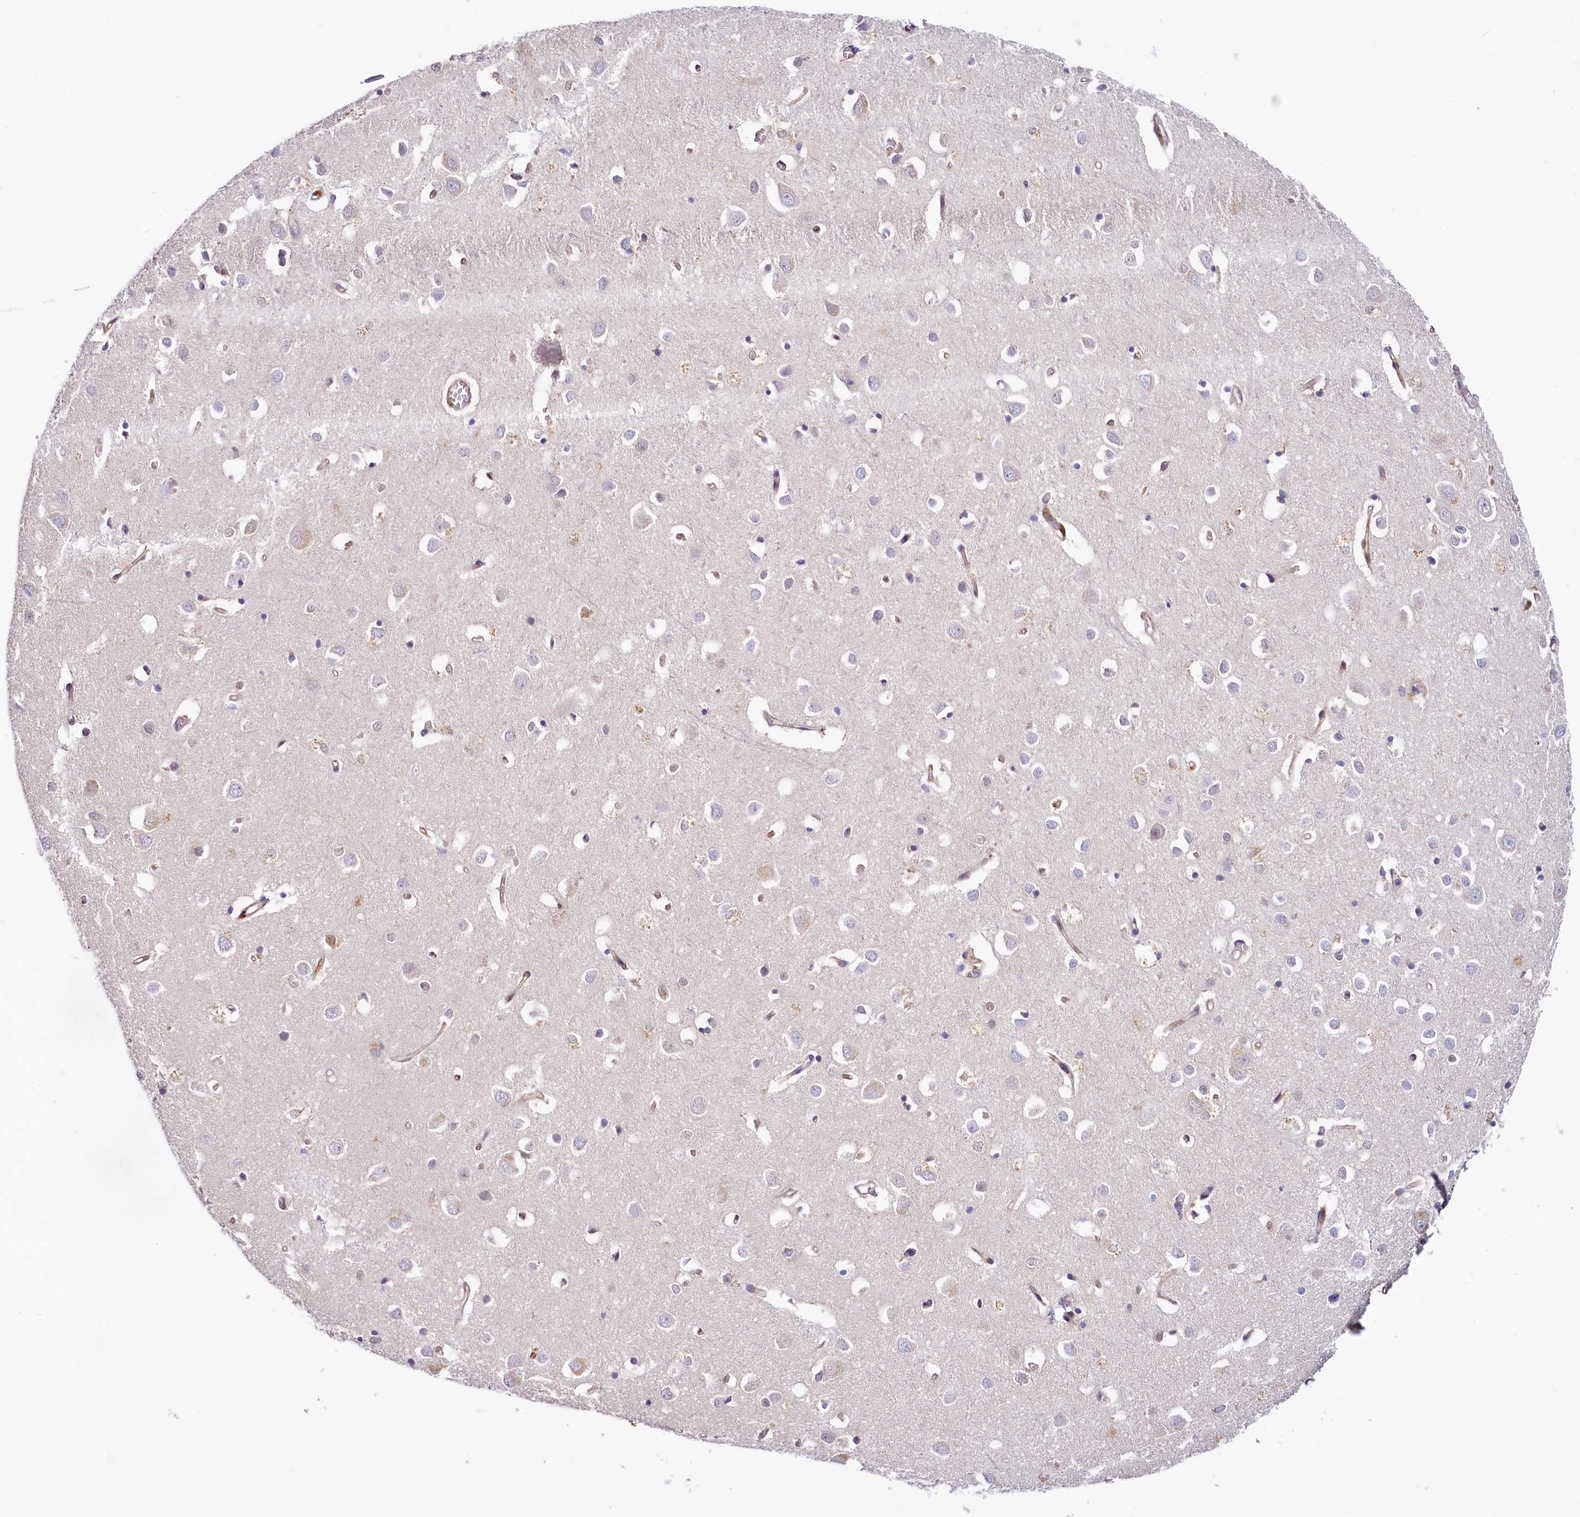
{"staining": {"intensity": "moderate", "quantity": "25%-75%", "location": "cytoplasmic/membranous"}, "tissue": "cerebral cortex", "cell_type": "Endothelial cells", "image_type": "normal", "snomed": [{"axis": "morphology", "description": "Normal tissue, NOS"}, {"axis": "topography", "description": "Cerebral cortex"}], "caption": "A brown stain labels moderate cytoplasmic/membranous positivity of a protein in endothelial cells of benign human cerebral cortex. The protein is stained brown, and the nuclei are stained in blue (DAB (3,3'-diaminobenzidine) IHC with brightfield microscopy, high magnification).", "gene": "PDE6D", "patient": {"sex": "female", "age": 64}}